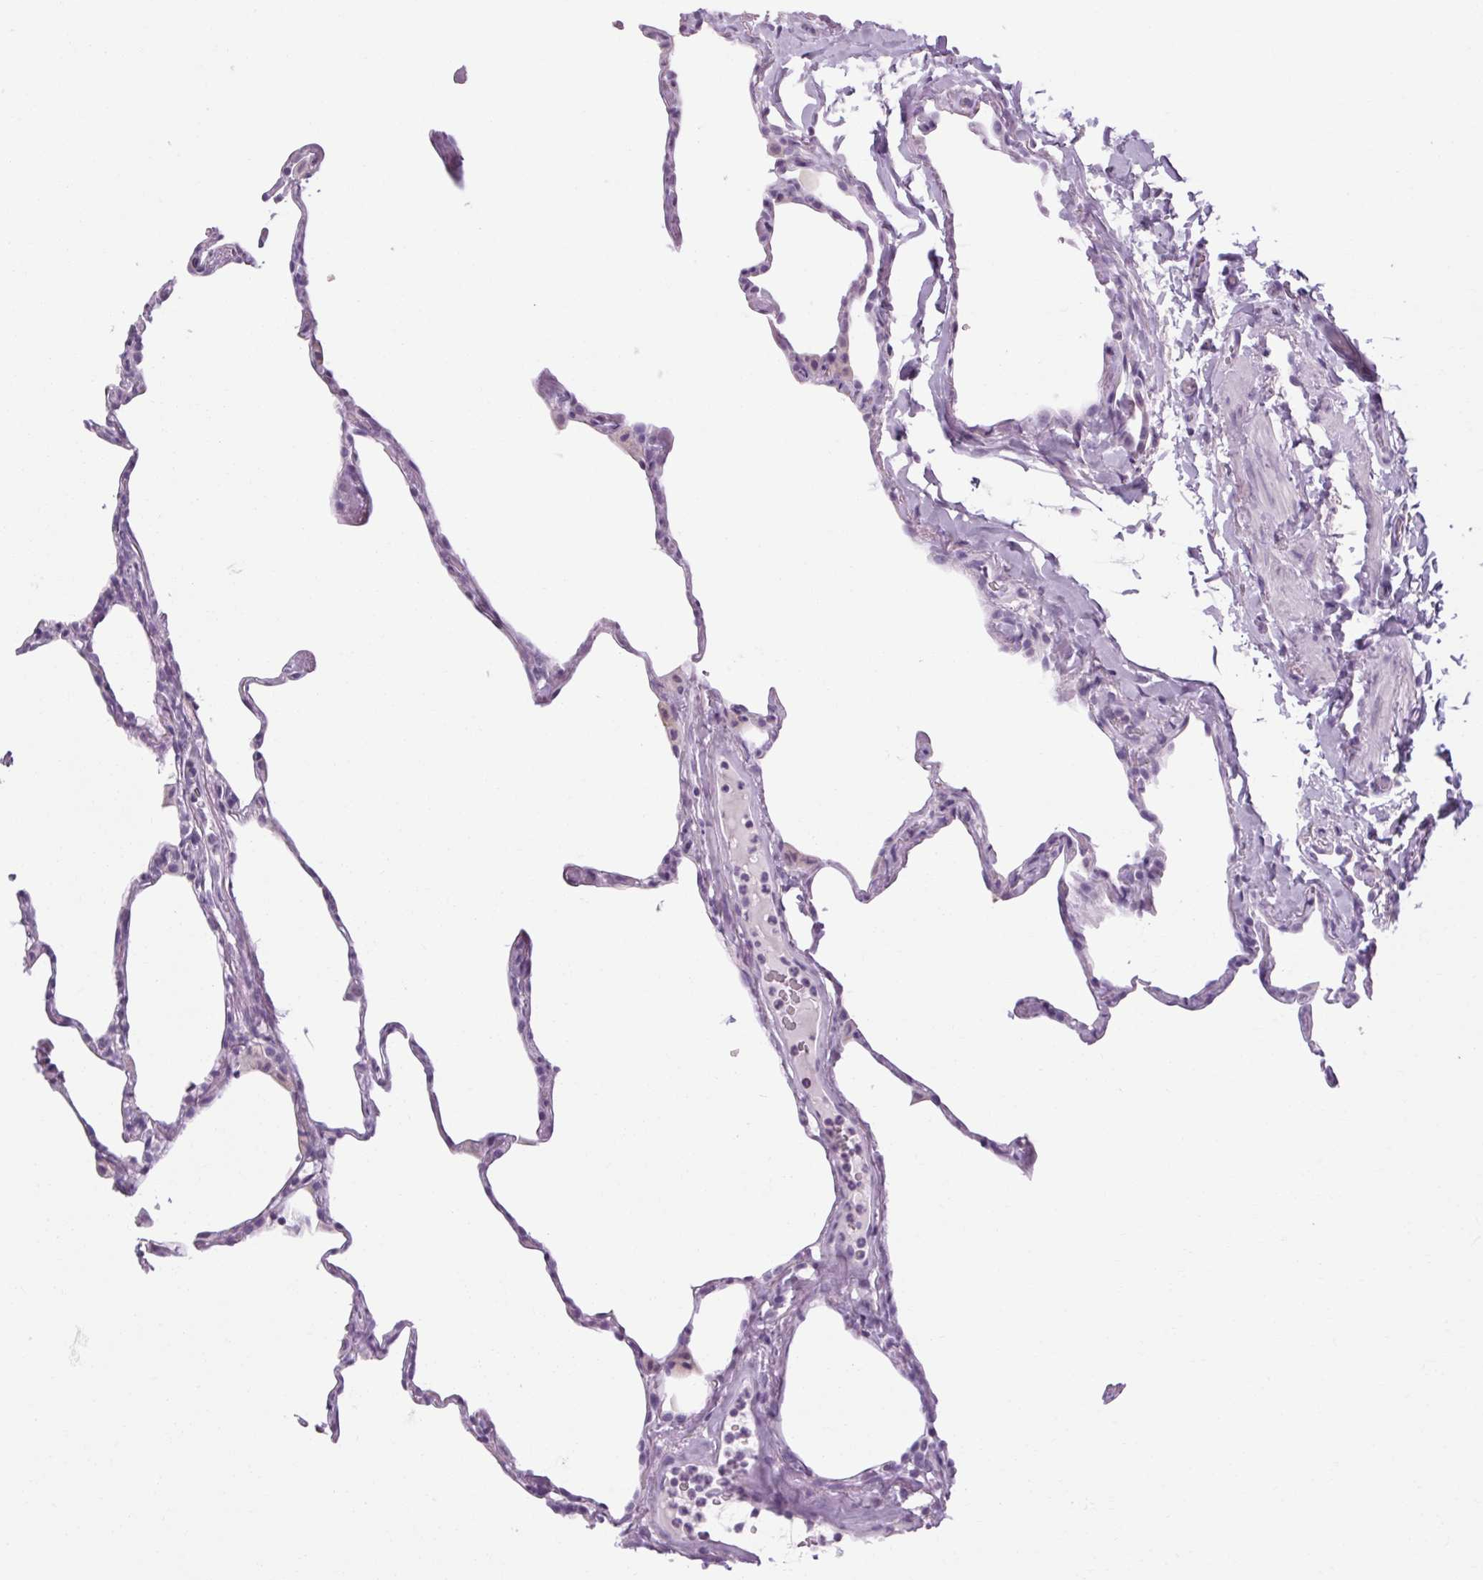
{"staining": {"intensity": "negative", "quantity": "none", "location": "none"}, "tissue": "lung", "cell_type": "Alveolar cells", "image_type": "normal", "snomed": [{"axis": "morphology", "description": "Normal tissue, NOS"}, {"axis": "topography", "description": "Lung"}], "caption": "Lung stained for a protein using immunohistochemistry (IHC) shows no staining alveolar cells.", "gene": "POMC", "patient": {"sex": "male", "age": 65}}